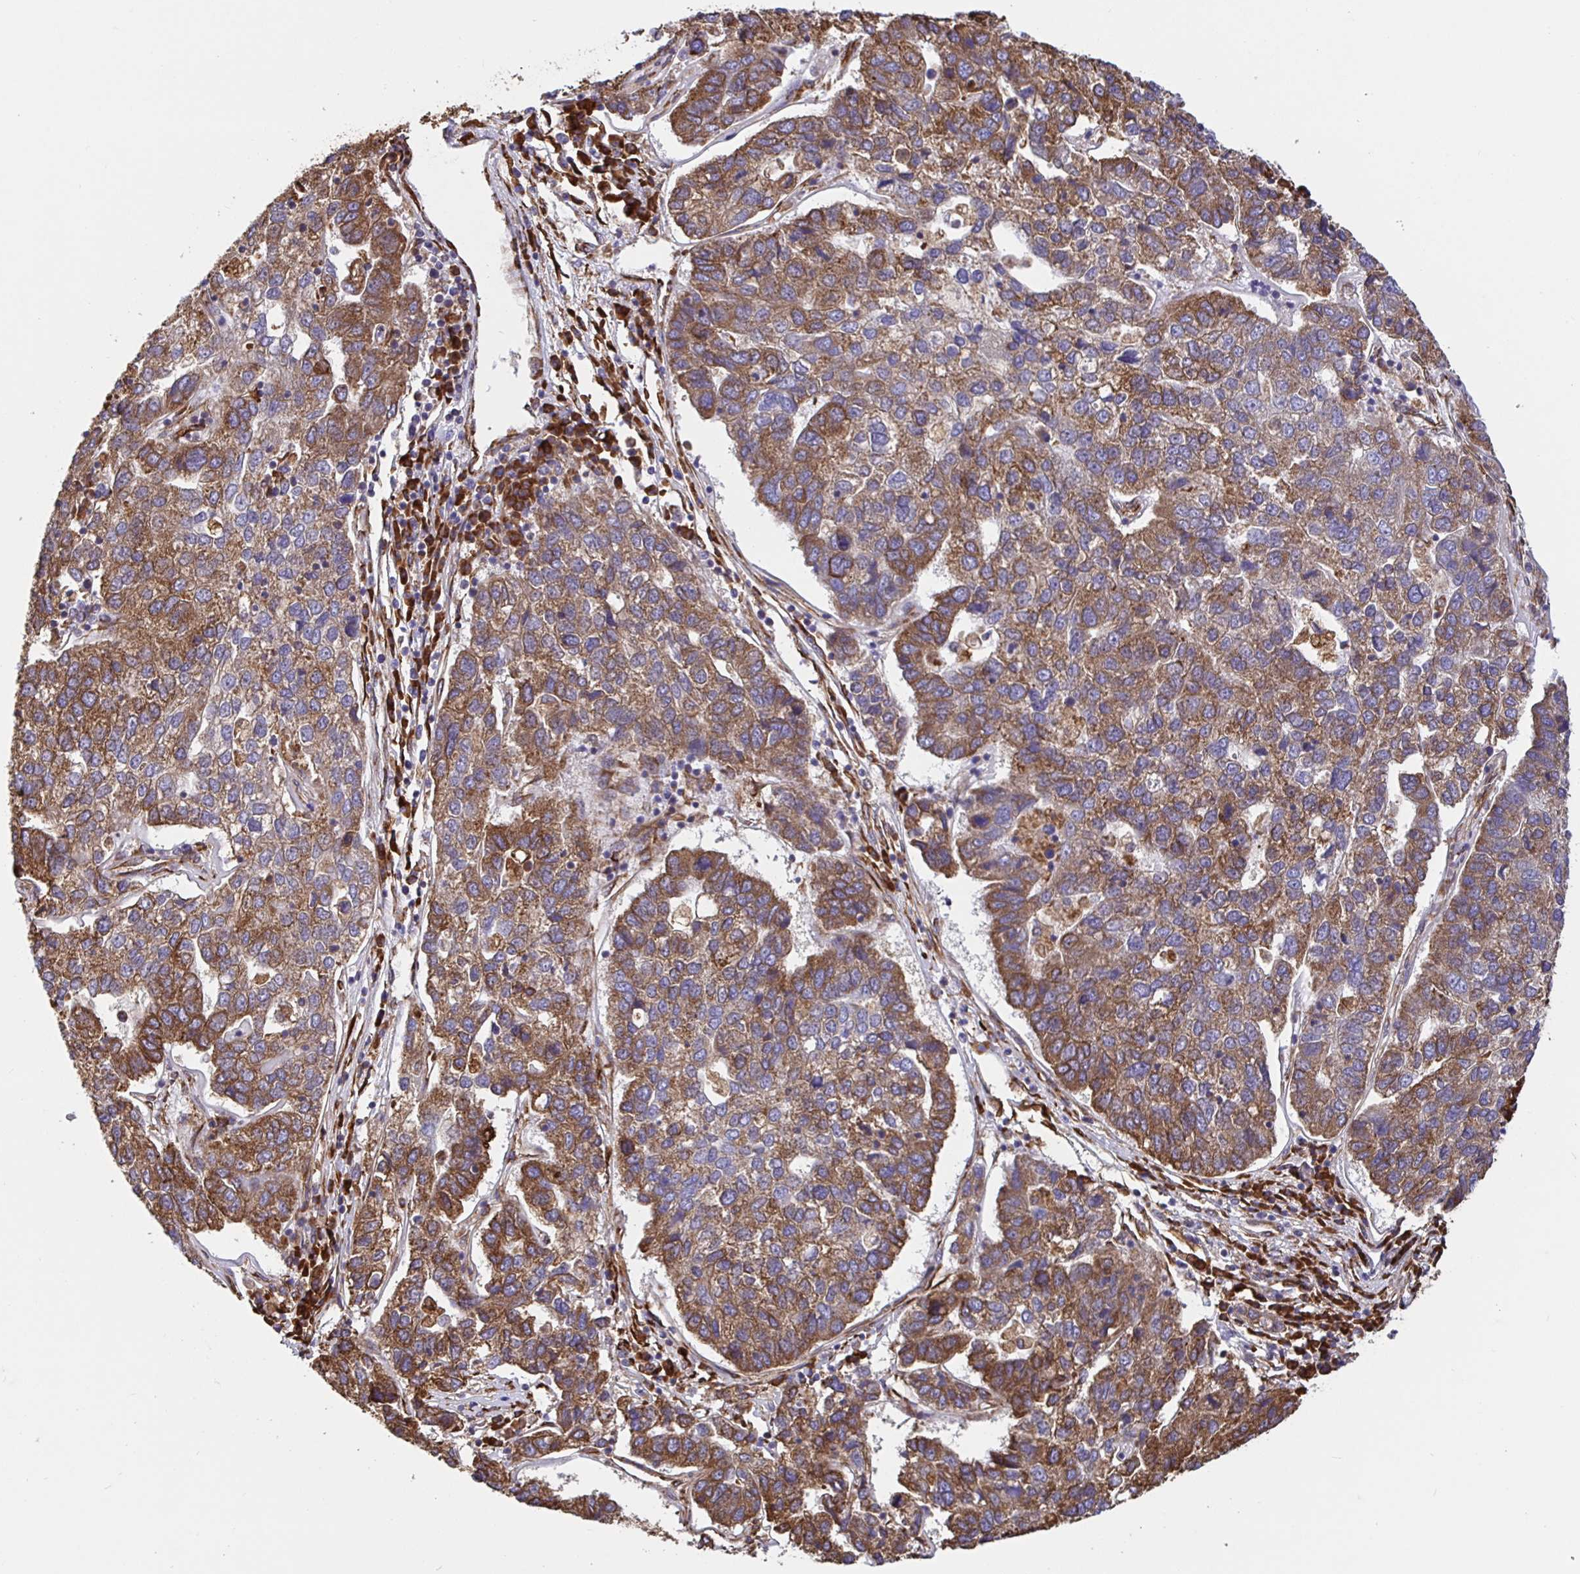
{"staining": {"intensity": "strong", "quantity": ">75%", "location": "cytoplasmic/membranous"}, "tissue": "pancreatic cancer", "cell_type": "Tumor cells", "image_type": "cancer", "snomed": [{"axis": "morphology", "description": "Adenocarcinoma, NOS"}, {"axis": "topography", "description": "Pancreas"}], "caption": "Protein positivity by immunohistochemistry (IHC) exhibits strong cytoplasmic/membranous expression in about >75% of tumor cells in pancreatic cancer. (DAB IHC with brightfield microscopy, high magnification).", "gene": "MAOA", "patient": {"sex": "female", "age": 61}}